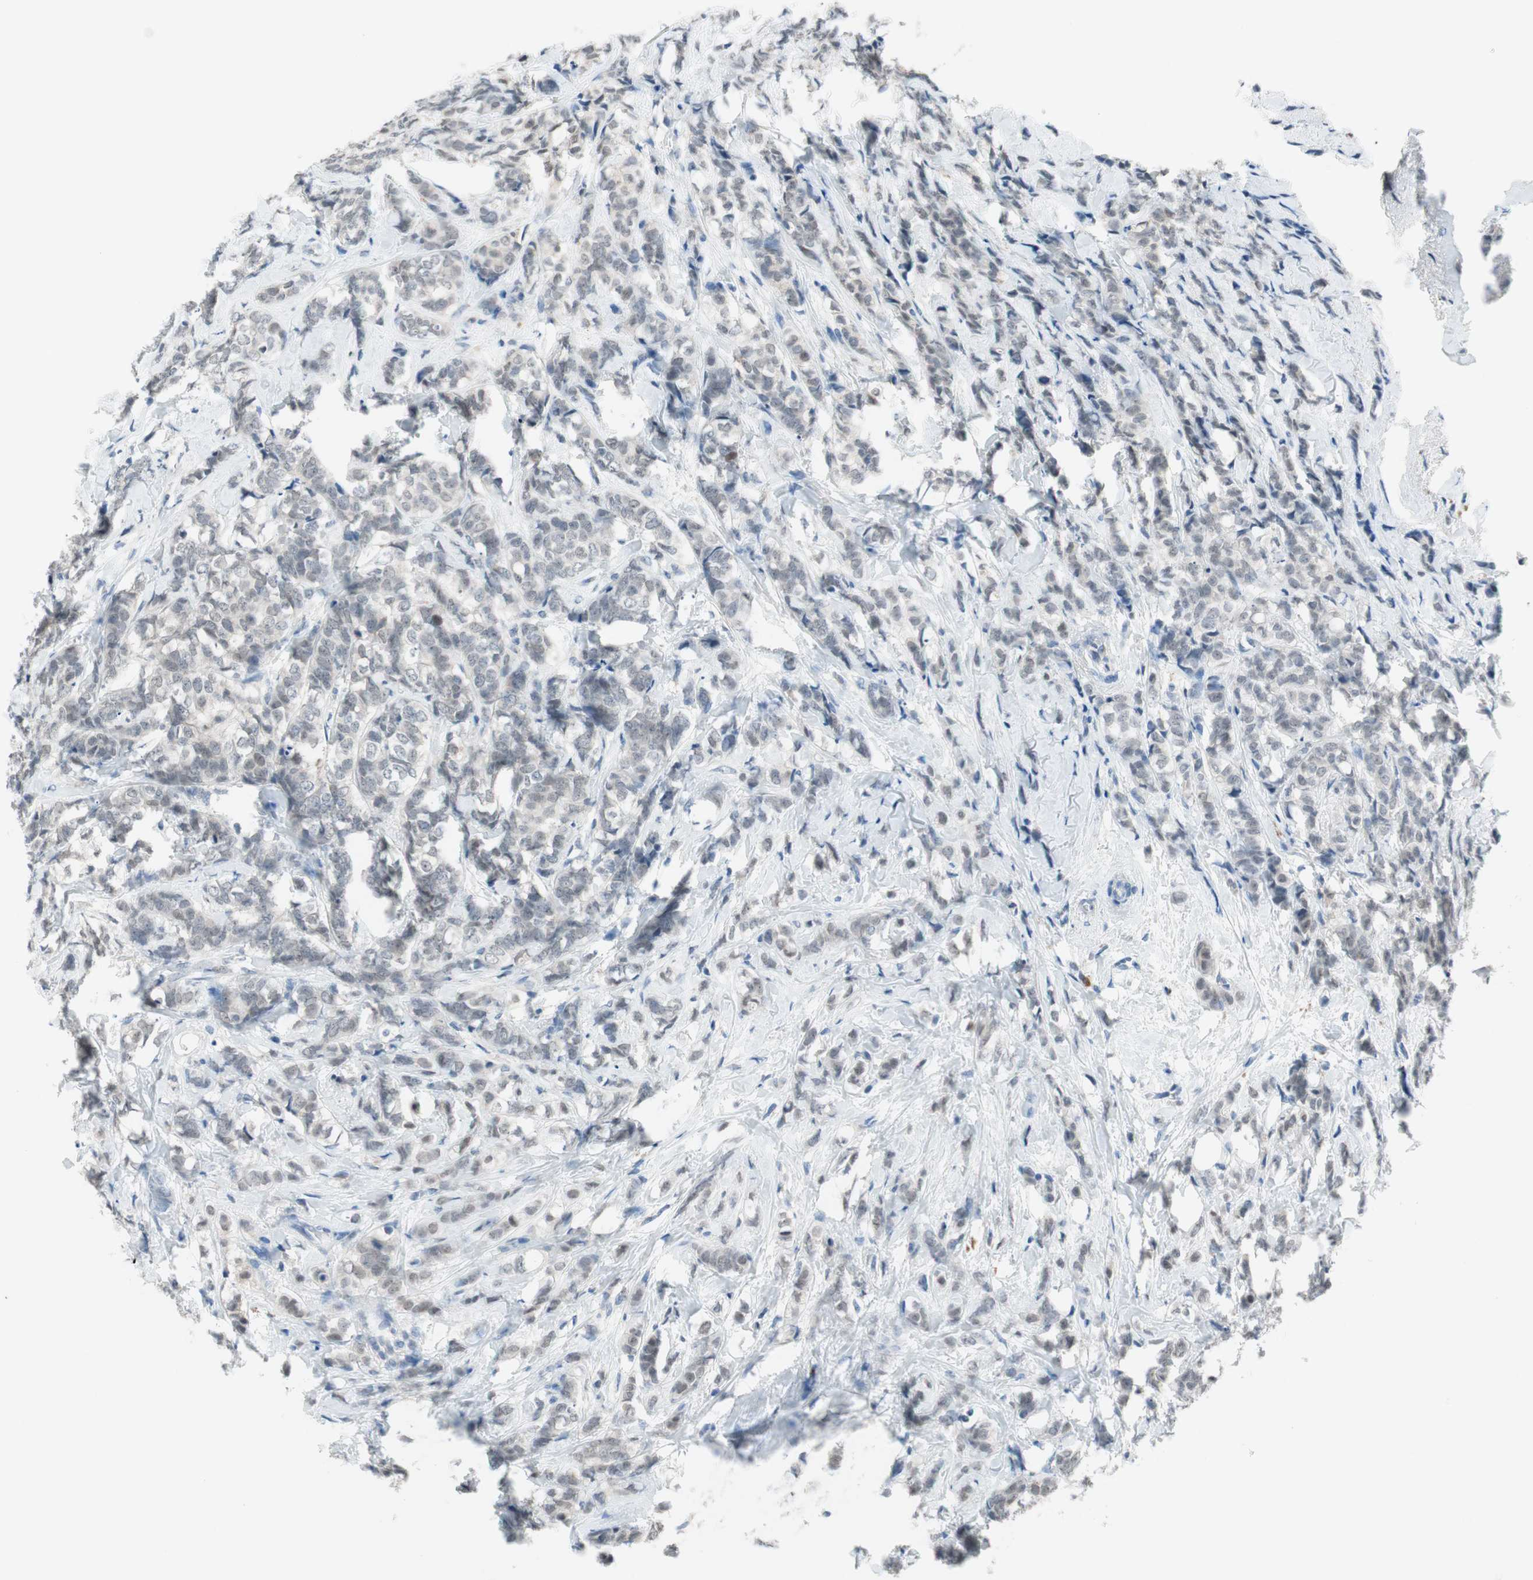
{"staining": {"intensity": "weak", "quantity": "<25%", "location": "nuclear"}, "tissue": "breast cancer", "cell_type": "Tumor cells", "image_type": "cancer", "snomed": [{"axis": "morphology", "description": "Lobular carcinoma"}, {"axis": "topography", "description": "Breast"}], "caption": "Protein analysis of breast cancer reveals no significant positivity in tumor cells.", "gene": "GRHL1", "patient": {"sex": "female", "age": 60}}